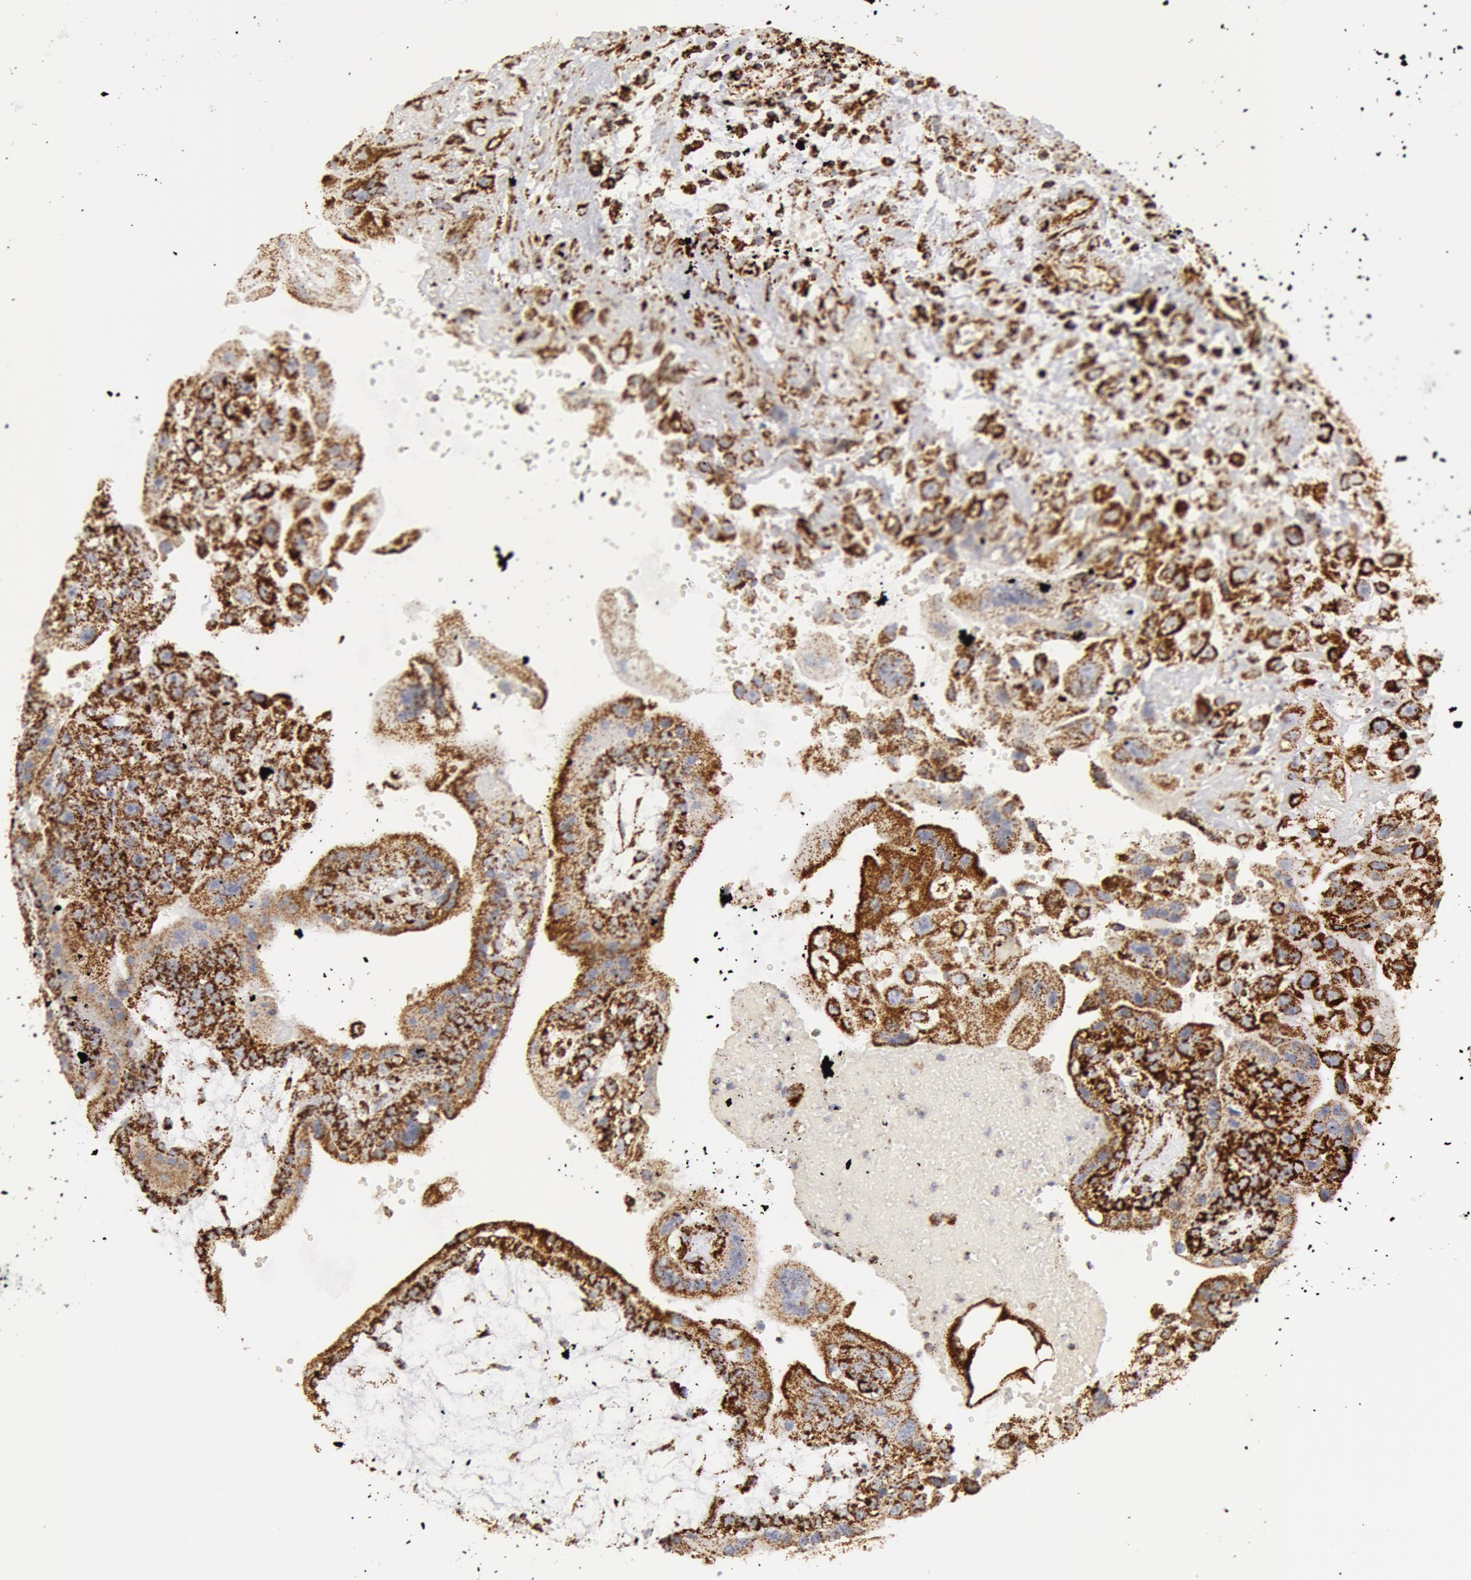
{"staining": {"intensity": "strong", "quantity": ">75%", "location": "cytoplasmic/membranous"}, "tissue": "placenta", "cell_type": "Decidual cells", "image_type": "normal", "snomed": [{"axis": "morphology", "description": "Normal tissue, NOS"}, {"axis": "topography", "description": "Placenta"}], "caption": "Immunohistochemistry (IHC) image of unremarkable placenta stained for a protein (brown), which reveals high levels of strong cytoplasmic/membranous positivity in approximately >75% of decidual cells.", "gene": "ATP5F1B", "patient": {"sex": "female", "age": 34}}